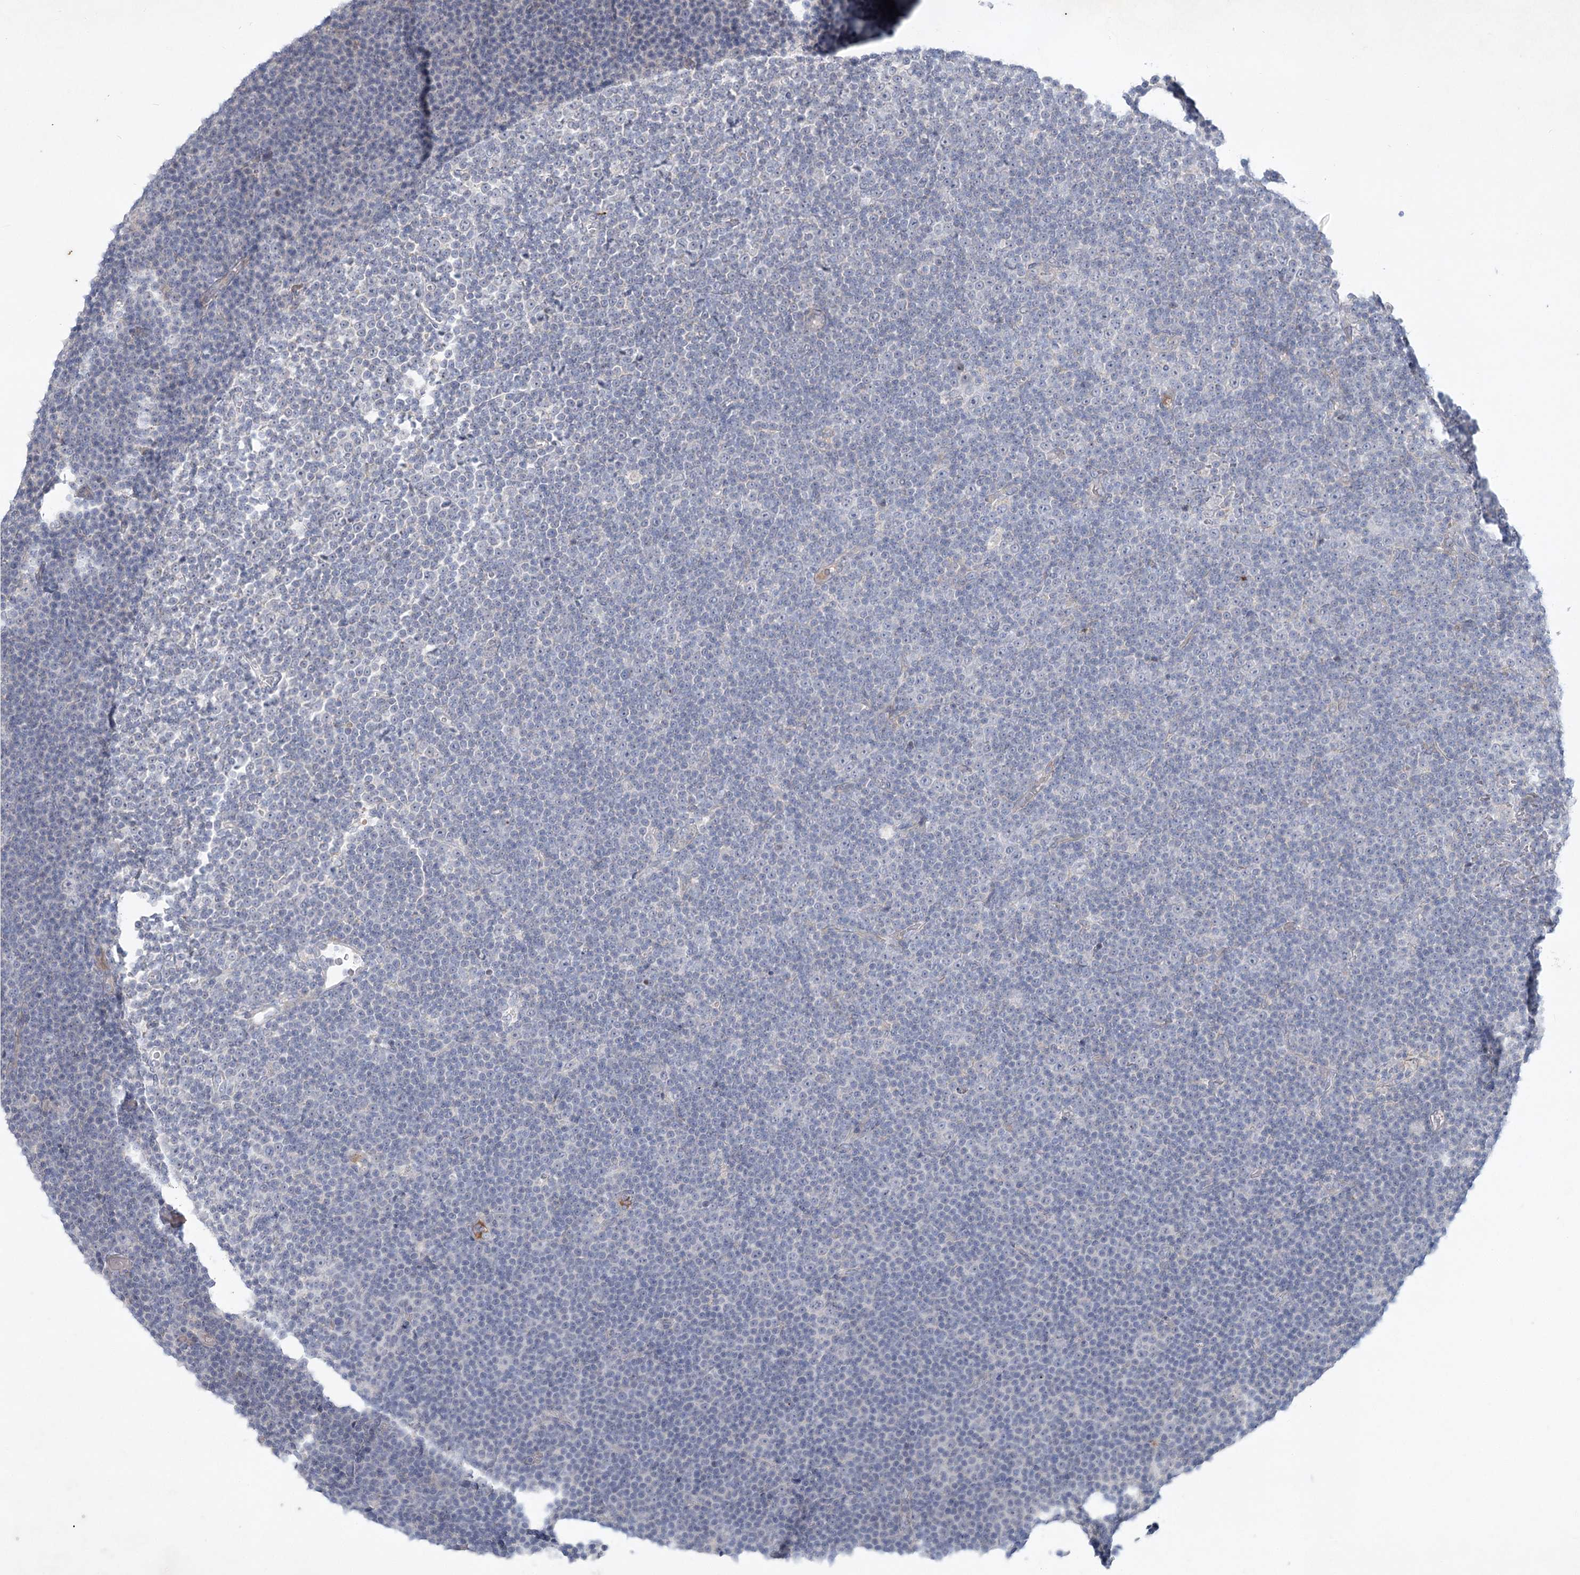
{"staining": {"intensity": "negative", "quantity": "none", "location": "none"}, "tissue": "lymphoma", "cell_type": "Tumor cells", "image_type": "cancer", "snomed": [{"axis": "morphology", "description": "Malignant lymphoma, non-Hodgkin's type, Low grade"}, {"axis": "topography", "description": "Lymph node"}], "caption": "Immunohistochemistry (IHC) of human lymphoma reveals no positivity in tumor cells.", "gene": "PLA2G12A", "patient": {"sex": "female", "age": 67}}